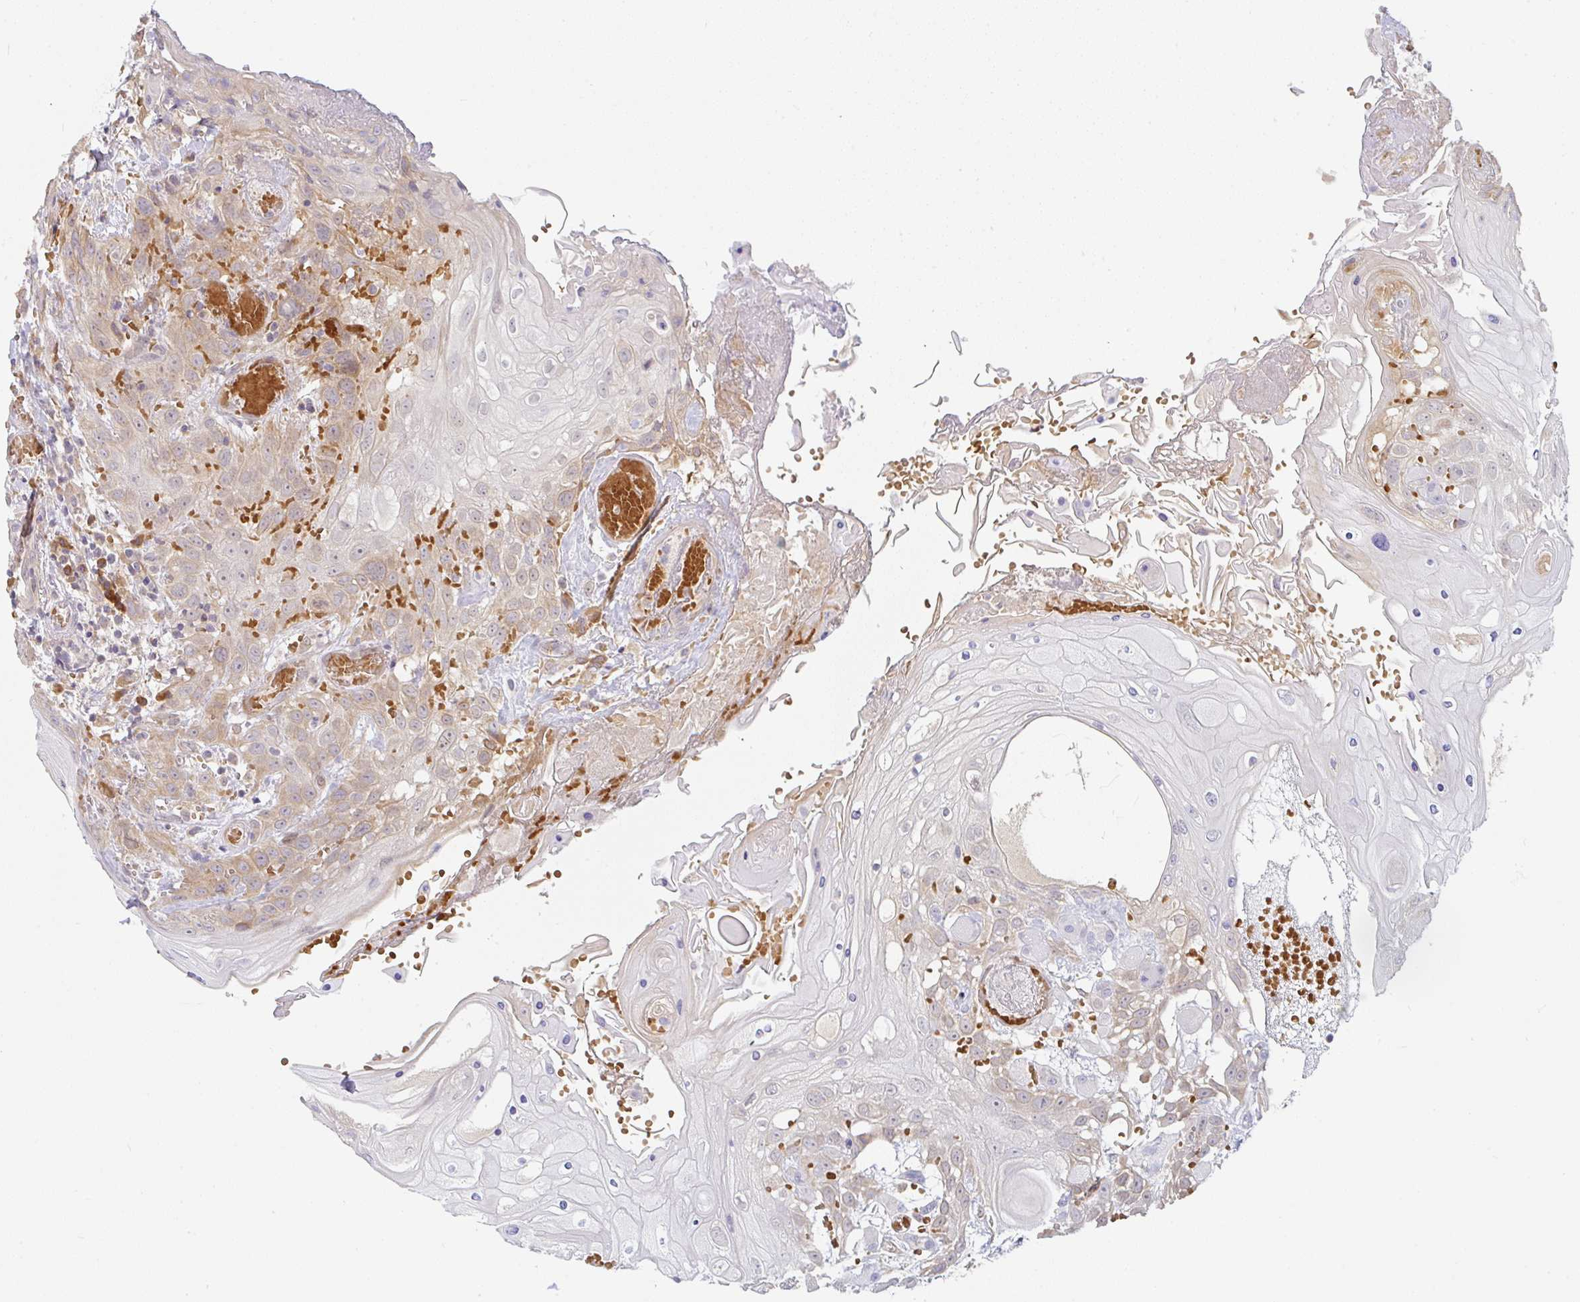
{"staining": {"intensity": "moderate", "quantity": "25%-75%", "location": "cytoplasmic/membranous"}, "tissue": "head and neck cancer", "cell_type": "Tumor cells", "image_type": "cancer", "snomed": [{"axis": "morphology", "description": "Squamous cell carcinoma, NOS"}, {"axis": "topography", "description": "Head-Neck"}], "caption": "Head and neck squamous cell carcinoma stained with a brown dye exhibits moderate cytoplasmic/membranous positive staining in approximately 25%-75% of tumor cells.", "gene": "DERL2", "patient": {"sex": "female", "age": 43}}